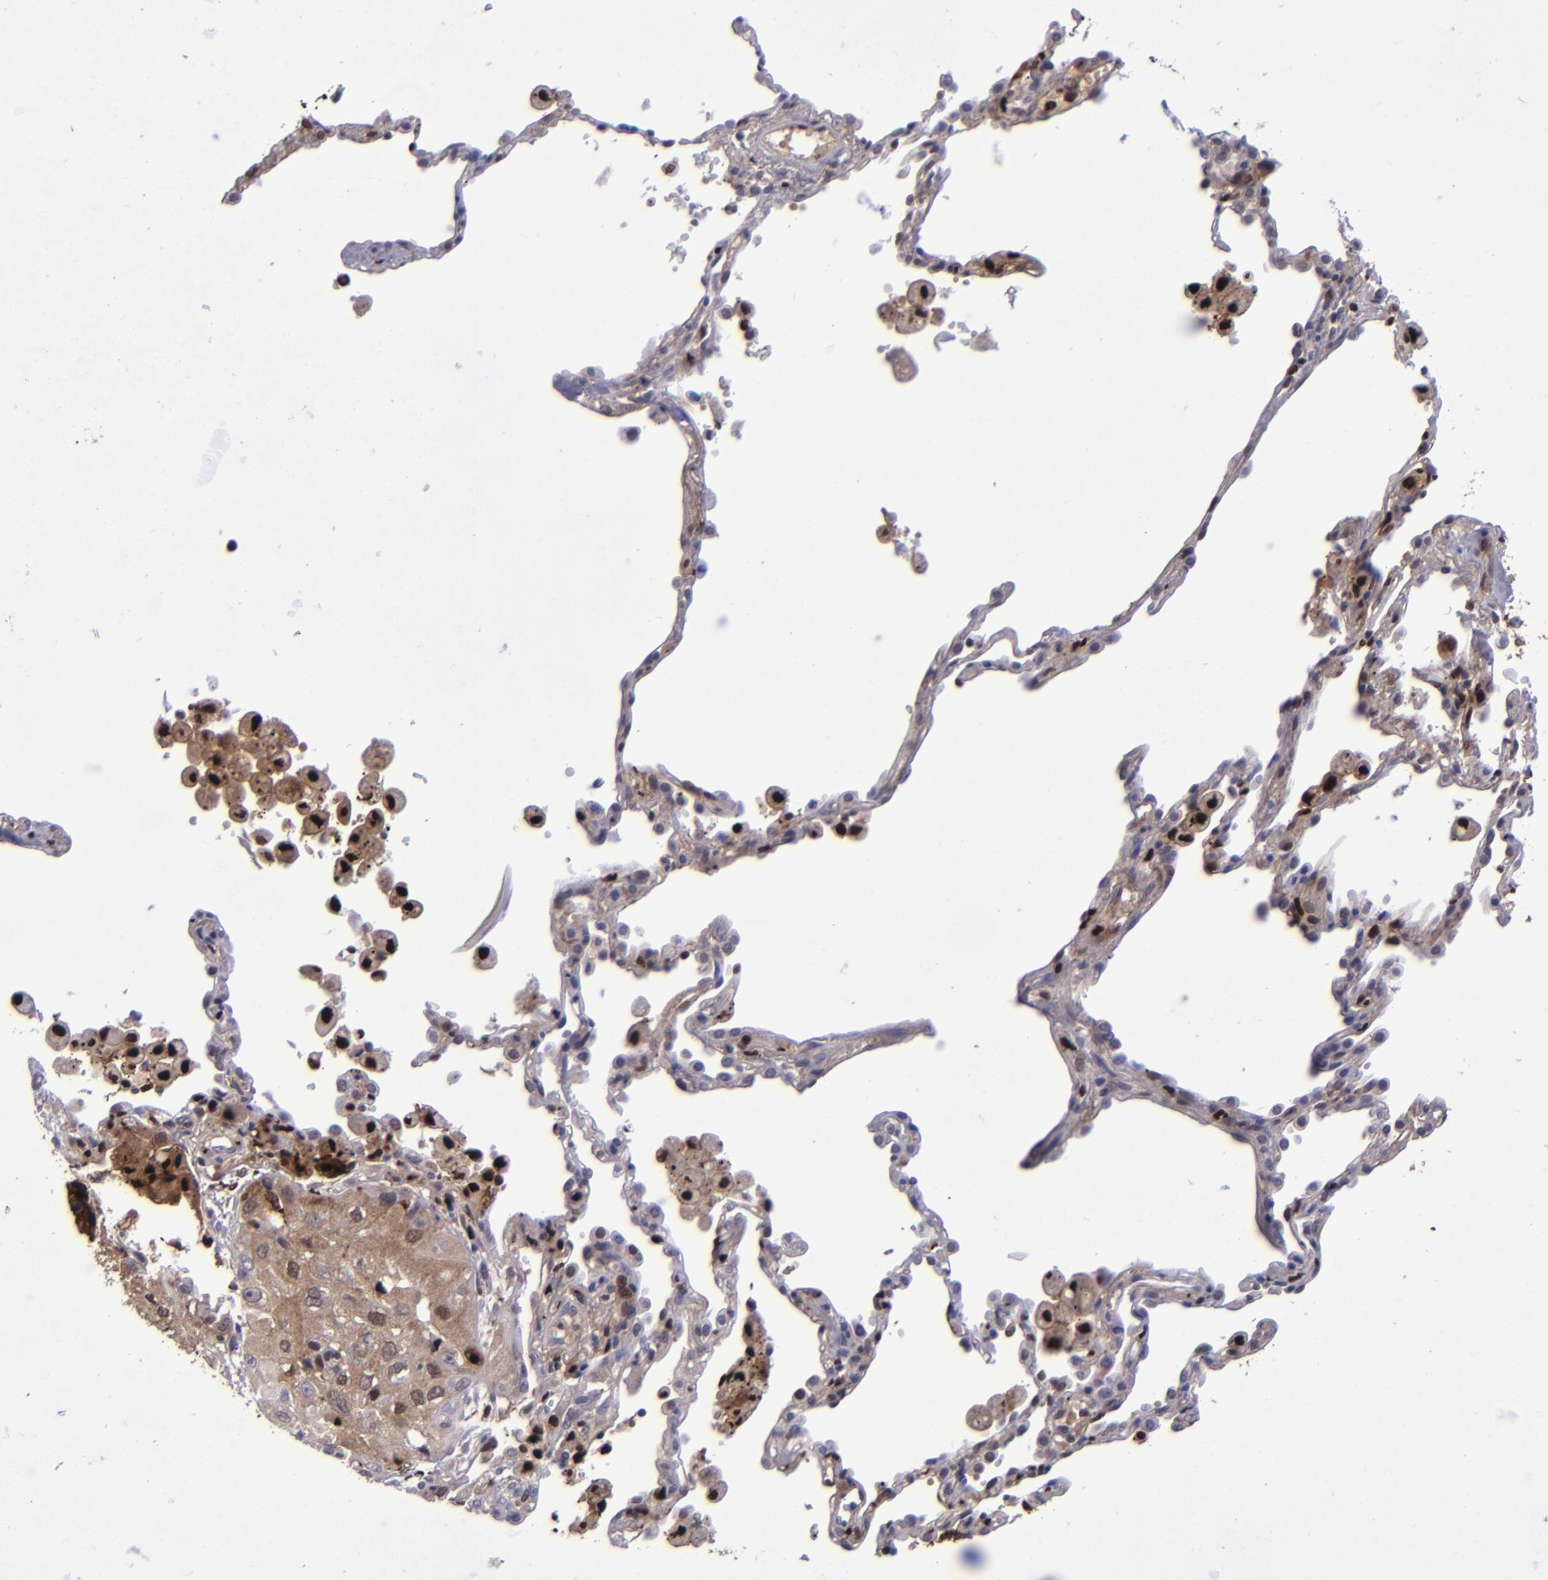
{"staining": {"intensity": "weak", "quantity": "<25%", "location": "cytoplasmic/membranous,nuclear"}, "tissue": "lung cancer", "cell_type": "Tumor cells", "image_type": "cancer", "snomed": [{"axis": "morphology", "description": "Squamous cell carcinoma, NOS"}, {"axis": "topography", "description": "Lung"}], "caption": "An immunohistochemistry photomicrograph of squamous cell carcinoma (lung) is shown. There is no staining in tumor cells of squamous cell carcinoma (lung).", "gene": "TYMP", "patient": {"sex": "male", "age": 71}}